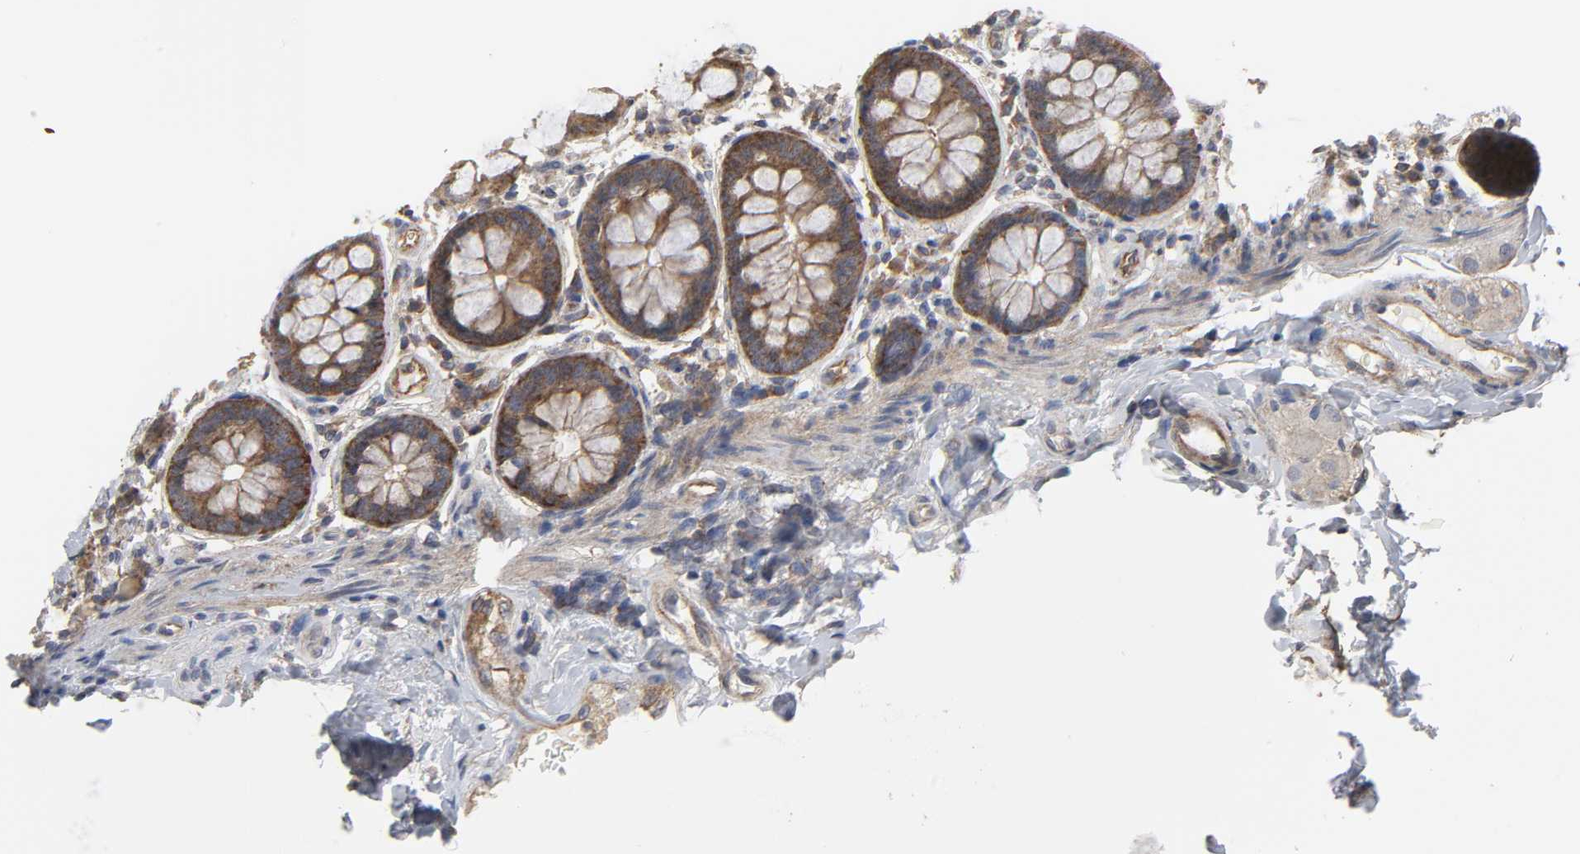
{"staining": {"intensity": "moderate", "quantity": ">75%", "location": "cytoplasmic/membranous"}, "tissue": "colon", "cell_type": "Endothelial cells", "image_type": "normal", "snomed": [{"axis": "morphology", "description": "Normal tissue, NOS"}, {"axis": "topography", "description": "Colon"}], "caption": "IHC histopathology image of unremarkable human colon stained for a protein (brown), which demonstrates medium levels of moderate cytoplasmic/membranous staining in about >75% of endothelial cells.", "gene": "SH3GLB1", "patient": {"sex": "female", "age": 61}}